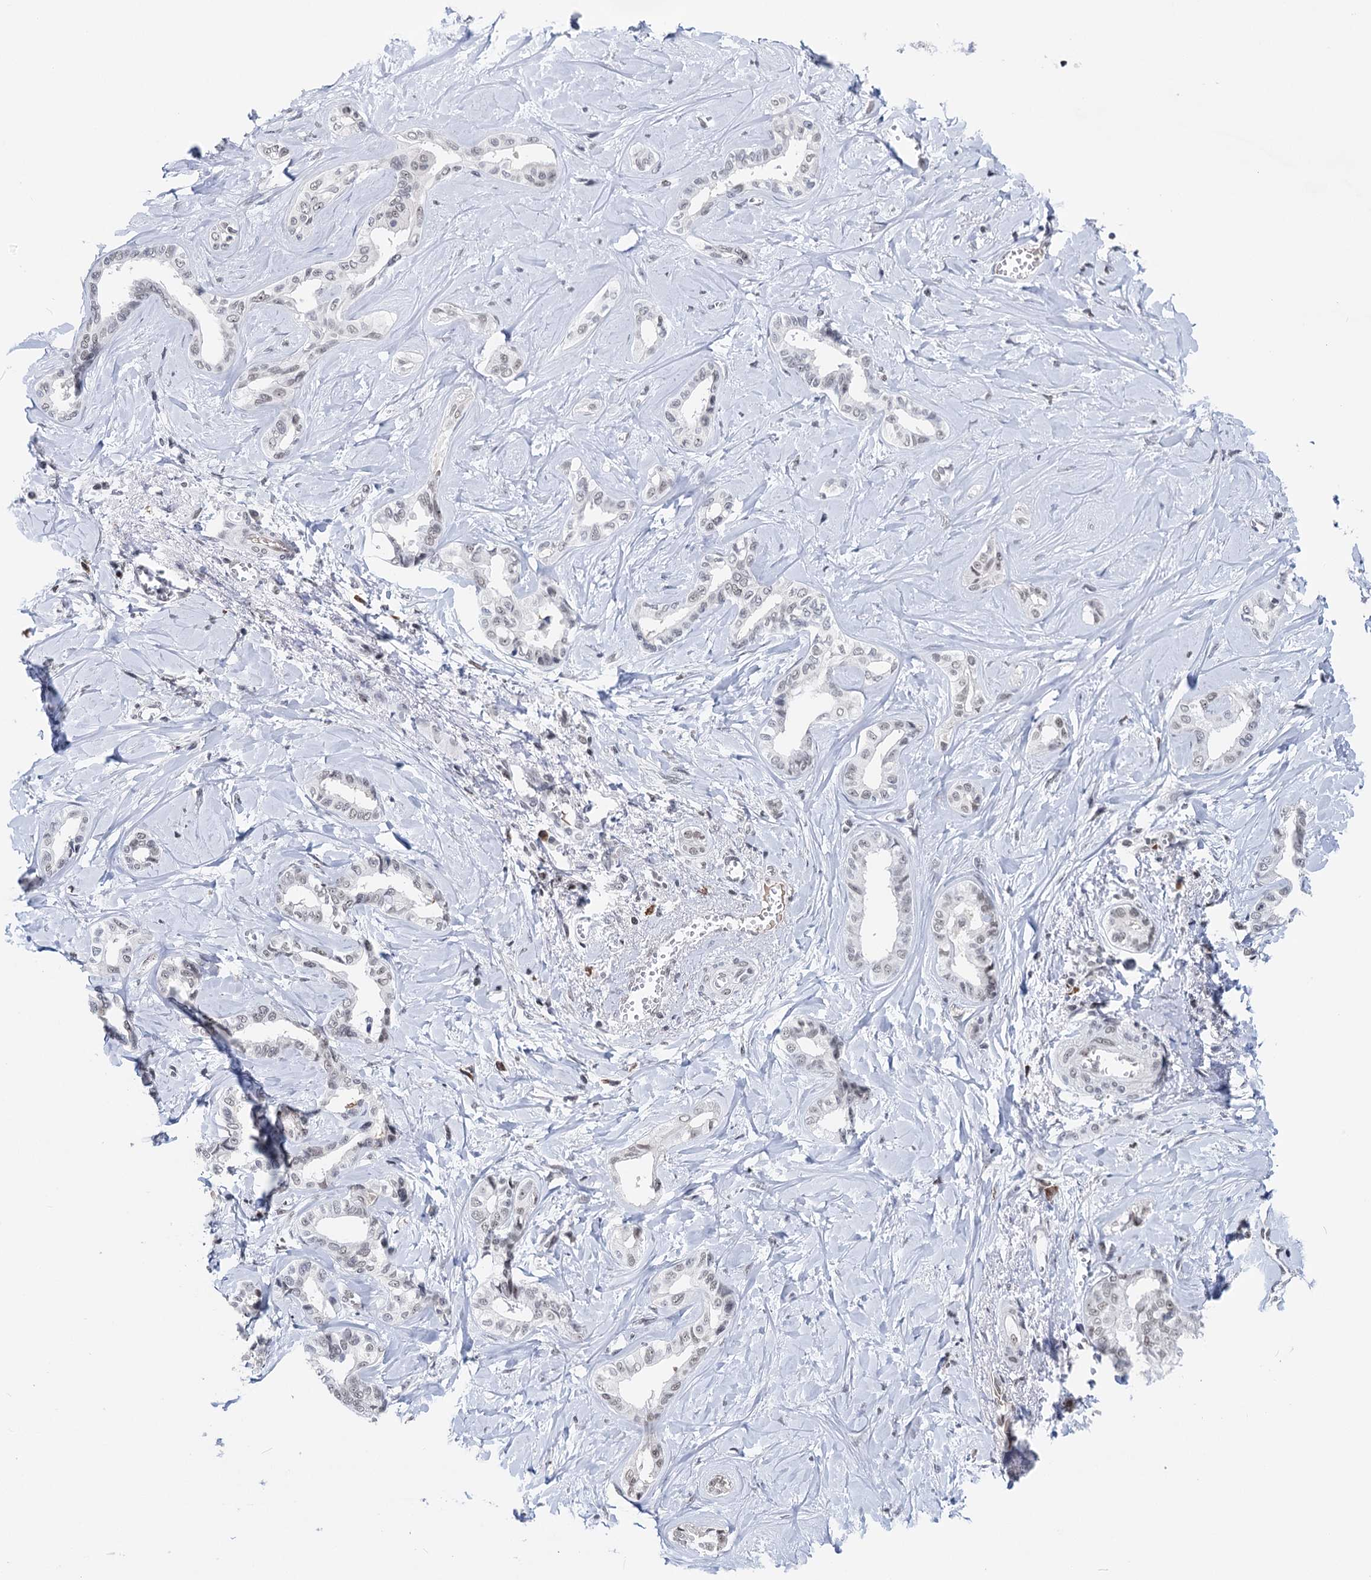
{"staining": {"intensity": "weak", "quantity": "<25%", "location": "nuclear"}, "tissue": "liver cancer", "cell_type": "Tumor cells", "image_type": "cancer", "snomed": [{"axis": "morphology", "description": "Cholangiocarcinoma"}, {"axis": "topography", "description": "Liver"}], "caption": "Immunohistochemistry (IHC) of liver cancer displays no positivity in tumor cells.", "gene": "ZCCHC10", "patient": {"sex": "female", "age": 77}}